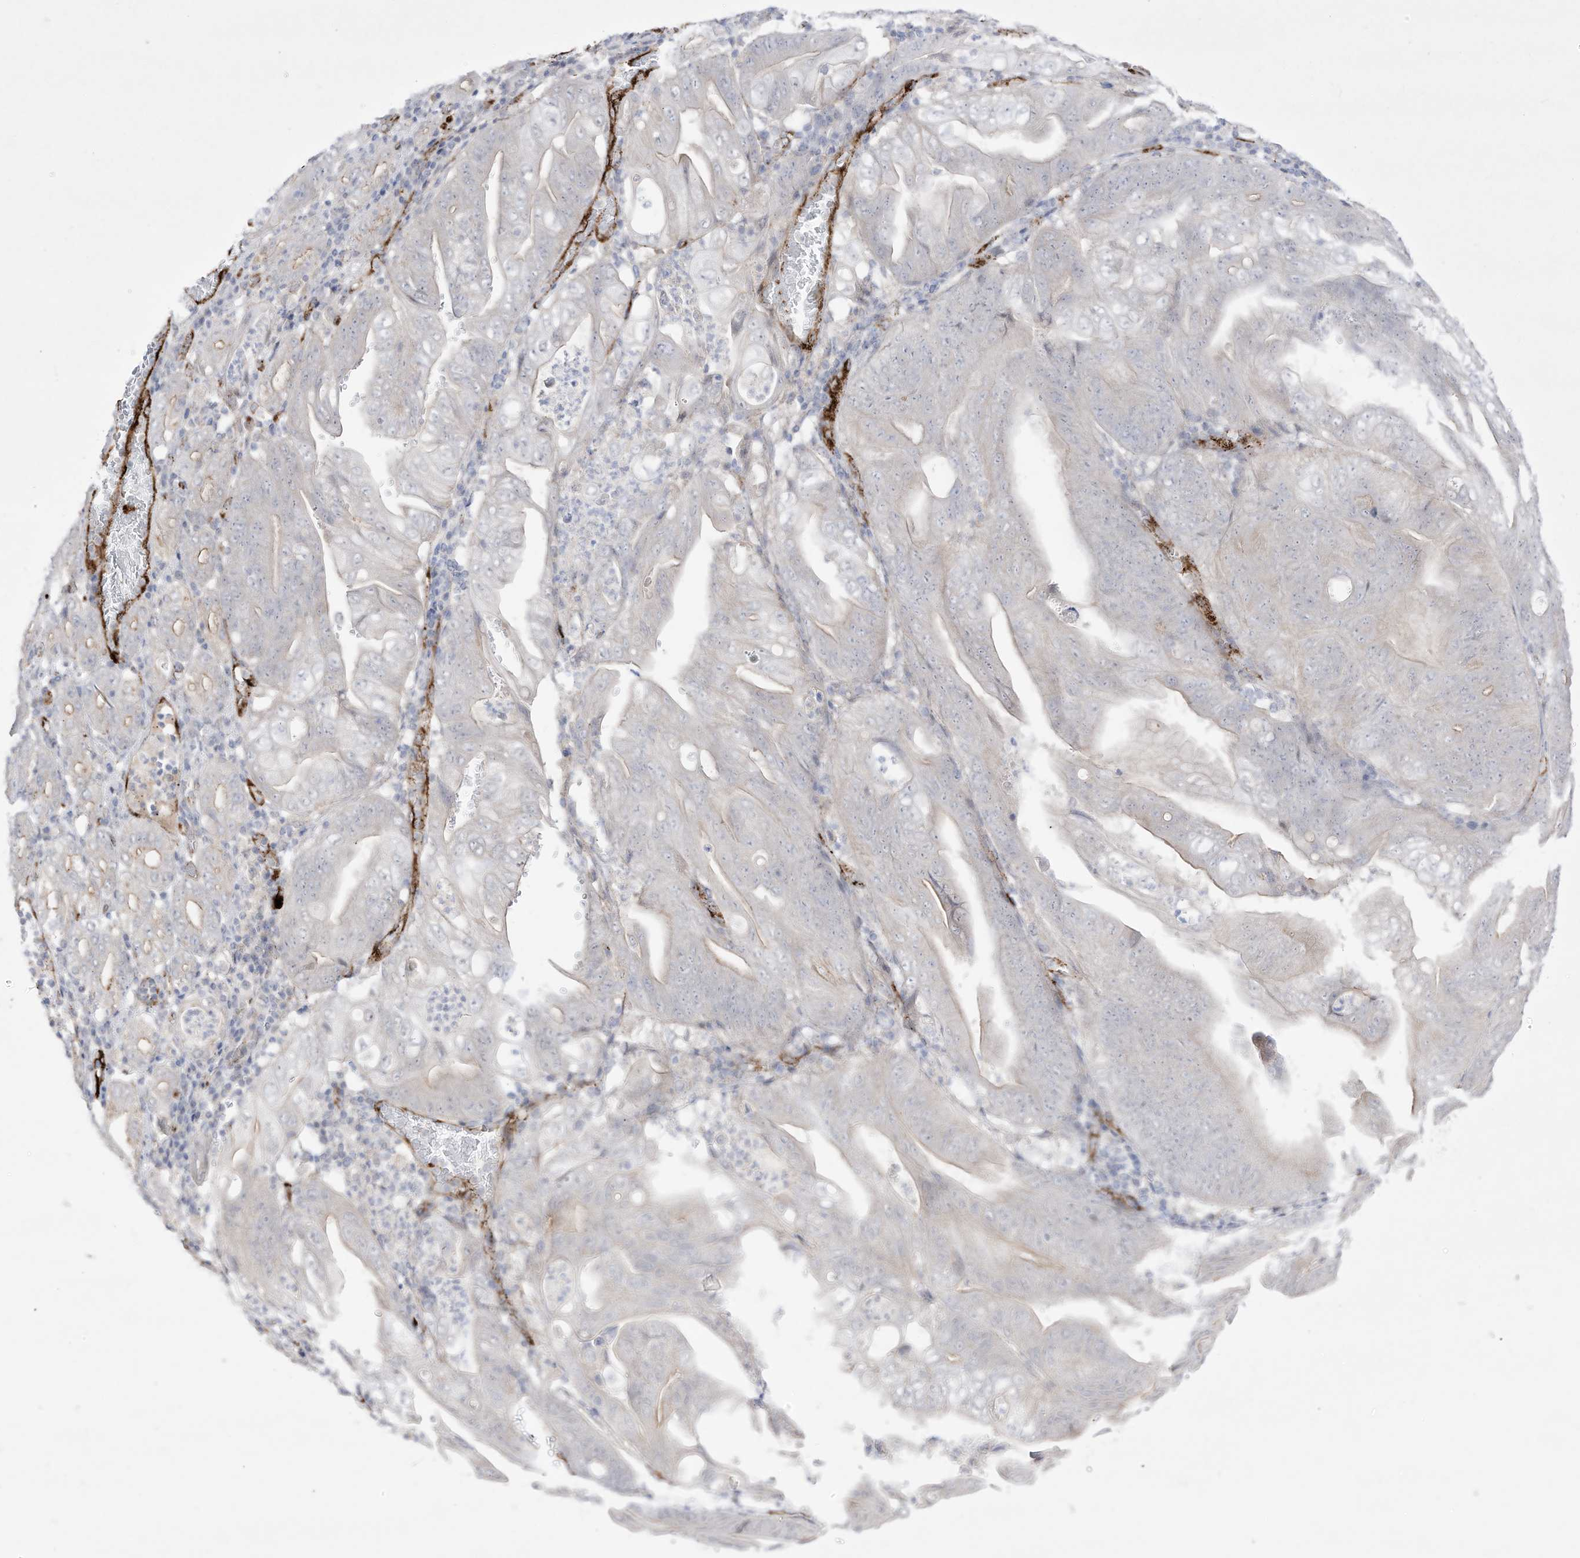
{"staining": {"intensity": "negative", "quantity": "none", "location": "none"}, "tissue": "stomach cancer", "cell_type": "Tumor cells", "image_type": "cancer", "snomed": [{"axis": "morphology", "description": "Adenocarcinoma, NOS"}, {"axis": "topography", "description": "Stomach"}], "caption": "This photomicrograph is of adenocarcinoma (stomach) stained with immunohistochemistry (IHC) to label a protein in brown with the nuclei are counter-stained blue. There is no expression in tumor cells. (Stains: DAB (3,3'-diaminobenzidine) immunohistochemistry (IHC) with hematoxylin counter stain, Microscopy: brightfield microscopy at high magnification).", "gene": "ZGRF1", "patient": {"sex": "female", "age": 73}}